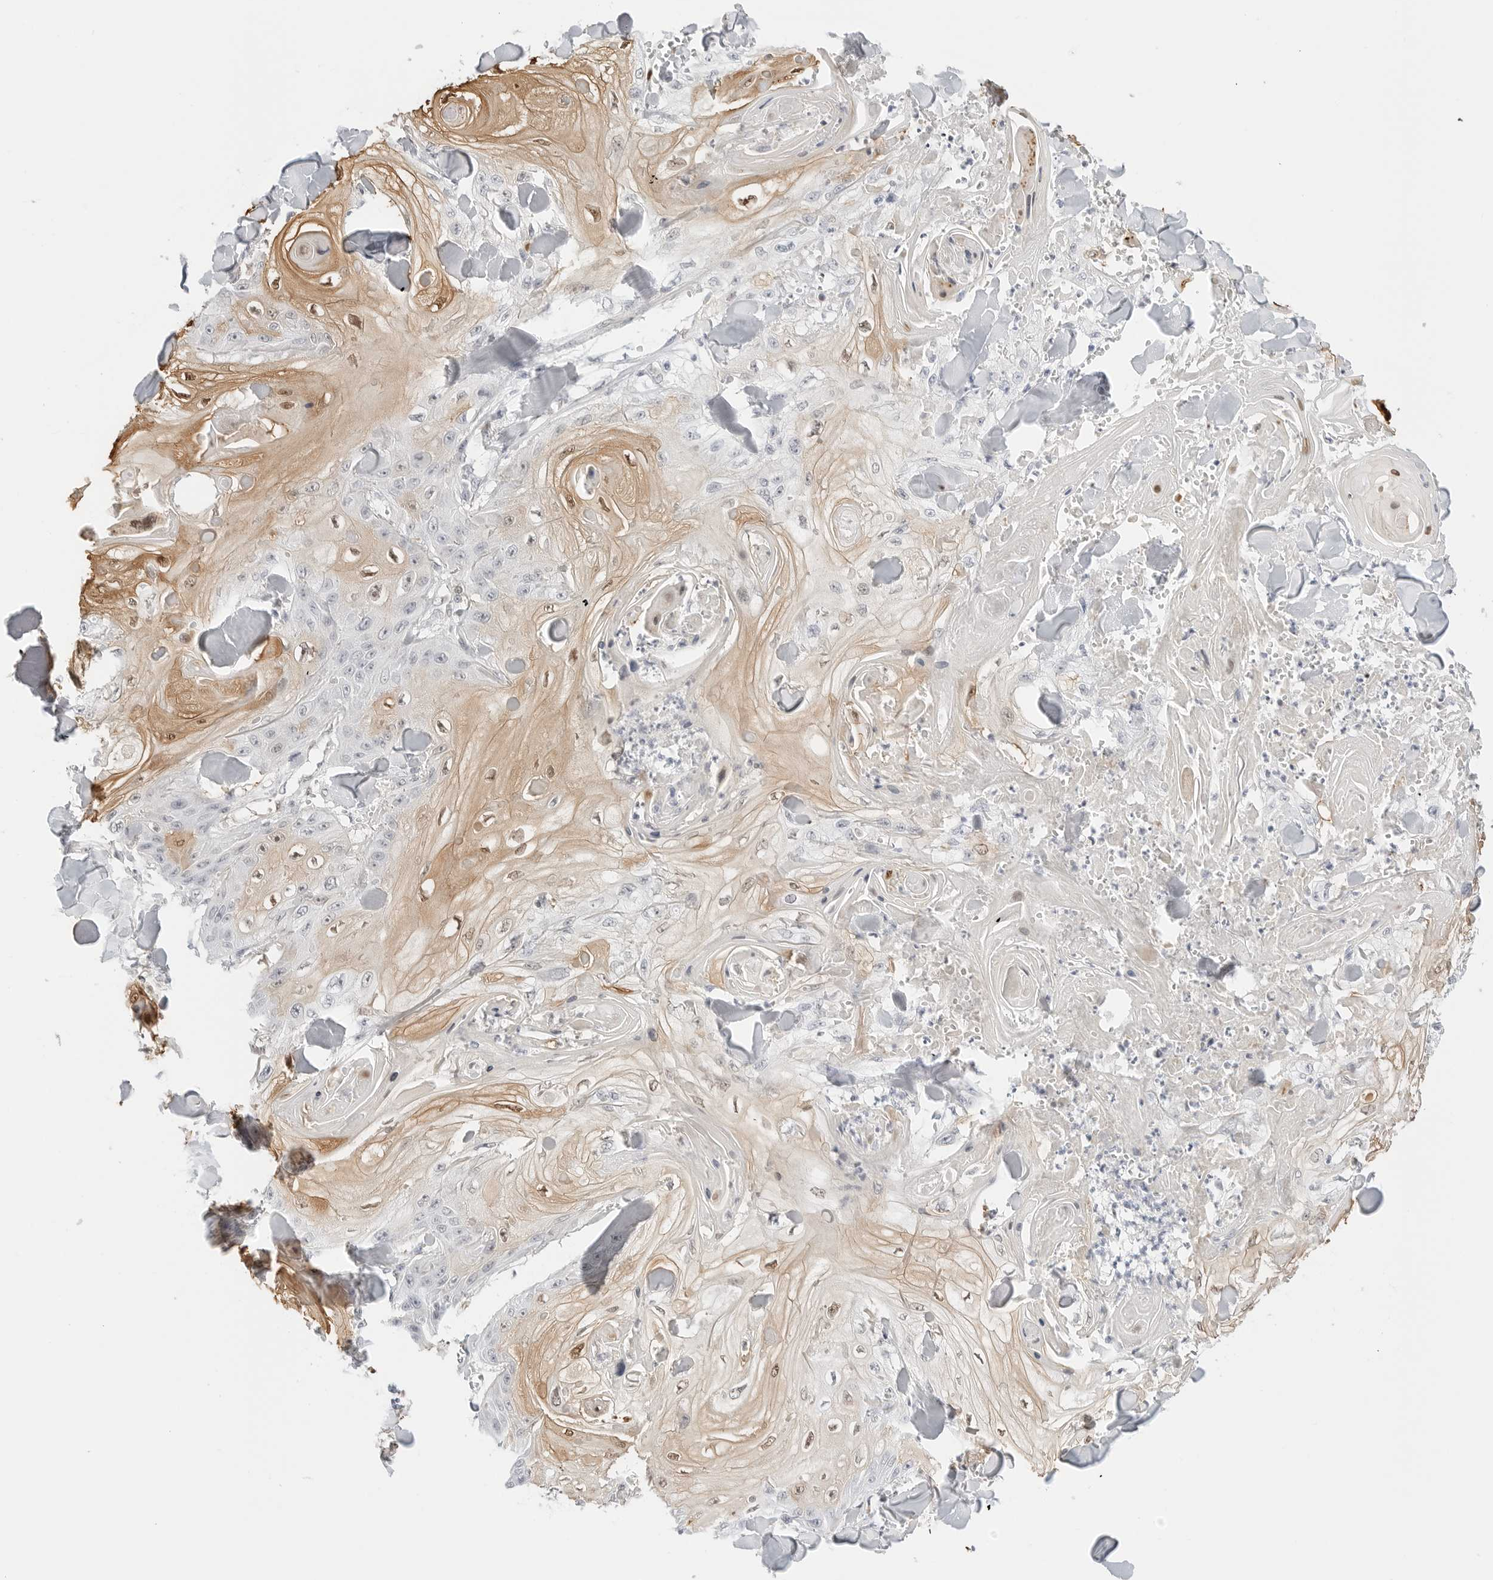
{"staining": {"intensity": "weak", "quantity": "<25%", "location": "nuclear"}, "tissue": "skin cancer", "cell_type": "Tumor cells", "image_type": "cancer", "snomed": [{"axis": "morphology", "description": "Squamous cell carcinoma, NOS"}, {"axis": "topography", "description": "Skin"}], "caption": "This image is of skin cancer (squamous cell carcinoma) stained with immunohistochemistry (IHC) to label a protein in brown with the nuclei are counter-stained blue. There is no expression in tumor cells.", "gene": "SPIDR", "patient": {"sex": "male", "age": 74}}